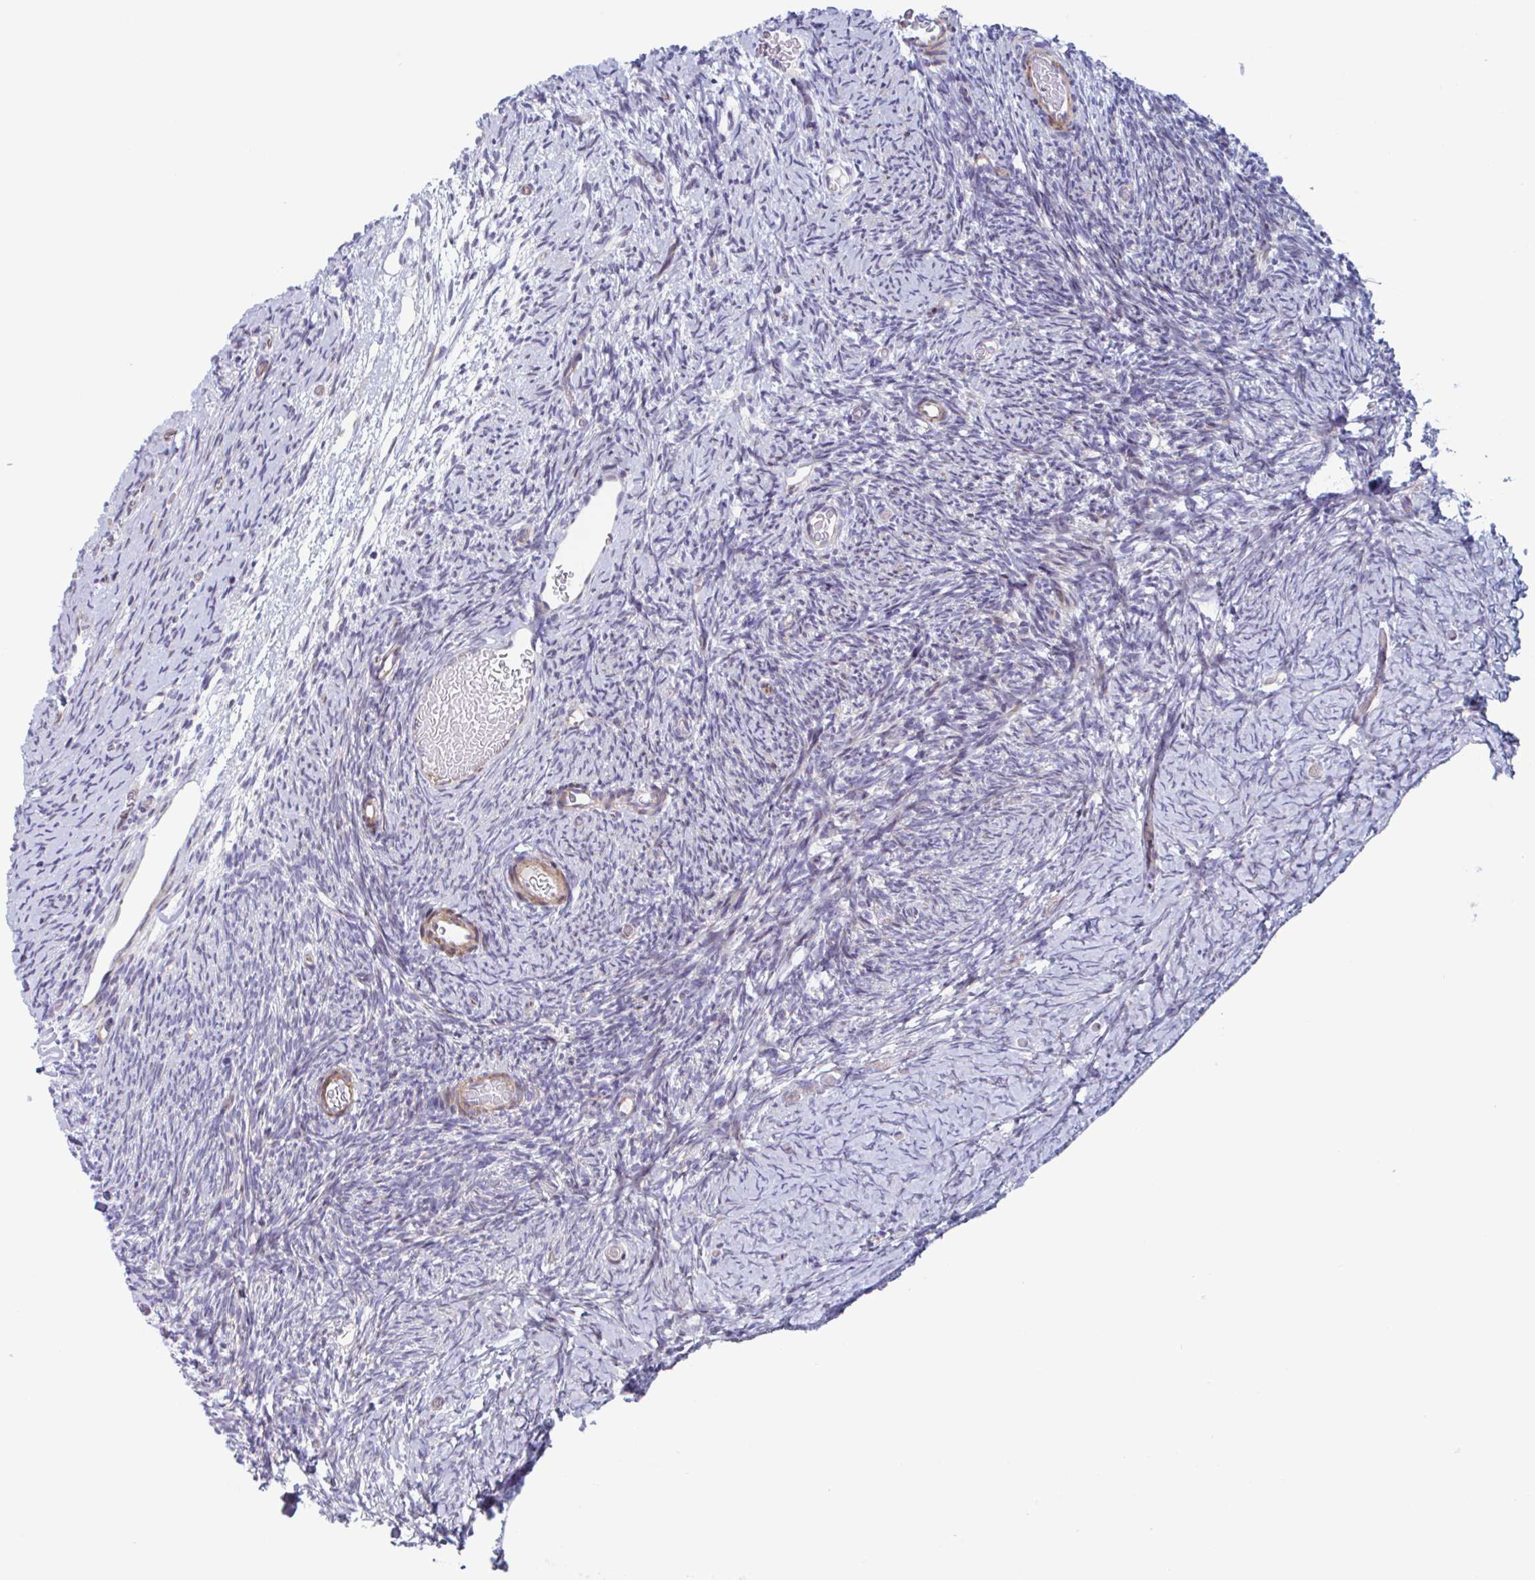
{"staining": {"intensity": "negative", "quantity": "none", "location": "none"}, "tissue": "ovary", "cell_type": "Follicle cells", "image_type": "normal", "snomed": [{"axis": "morphology", "description": "Normal tissue, NOS"}, {"axis": "topography", "description": "Ovary"}], "caption": "Immunohistochemical staining of normal human ovary exhibits no significant positivity in follicle cells.", "gene": "DUXA", "patient": {"sex": "female", "age": 39}}